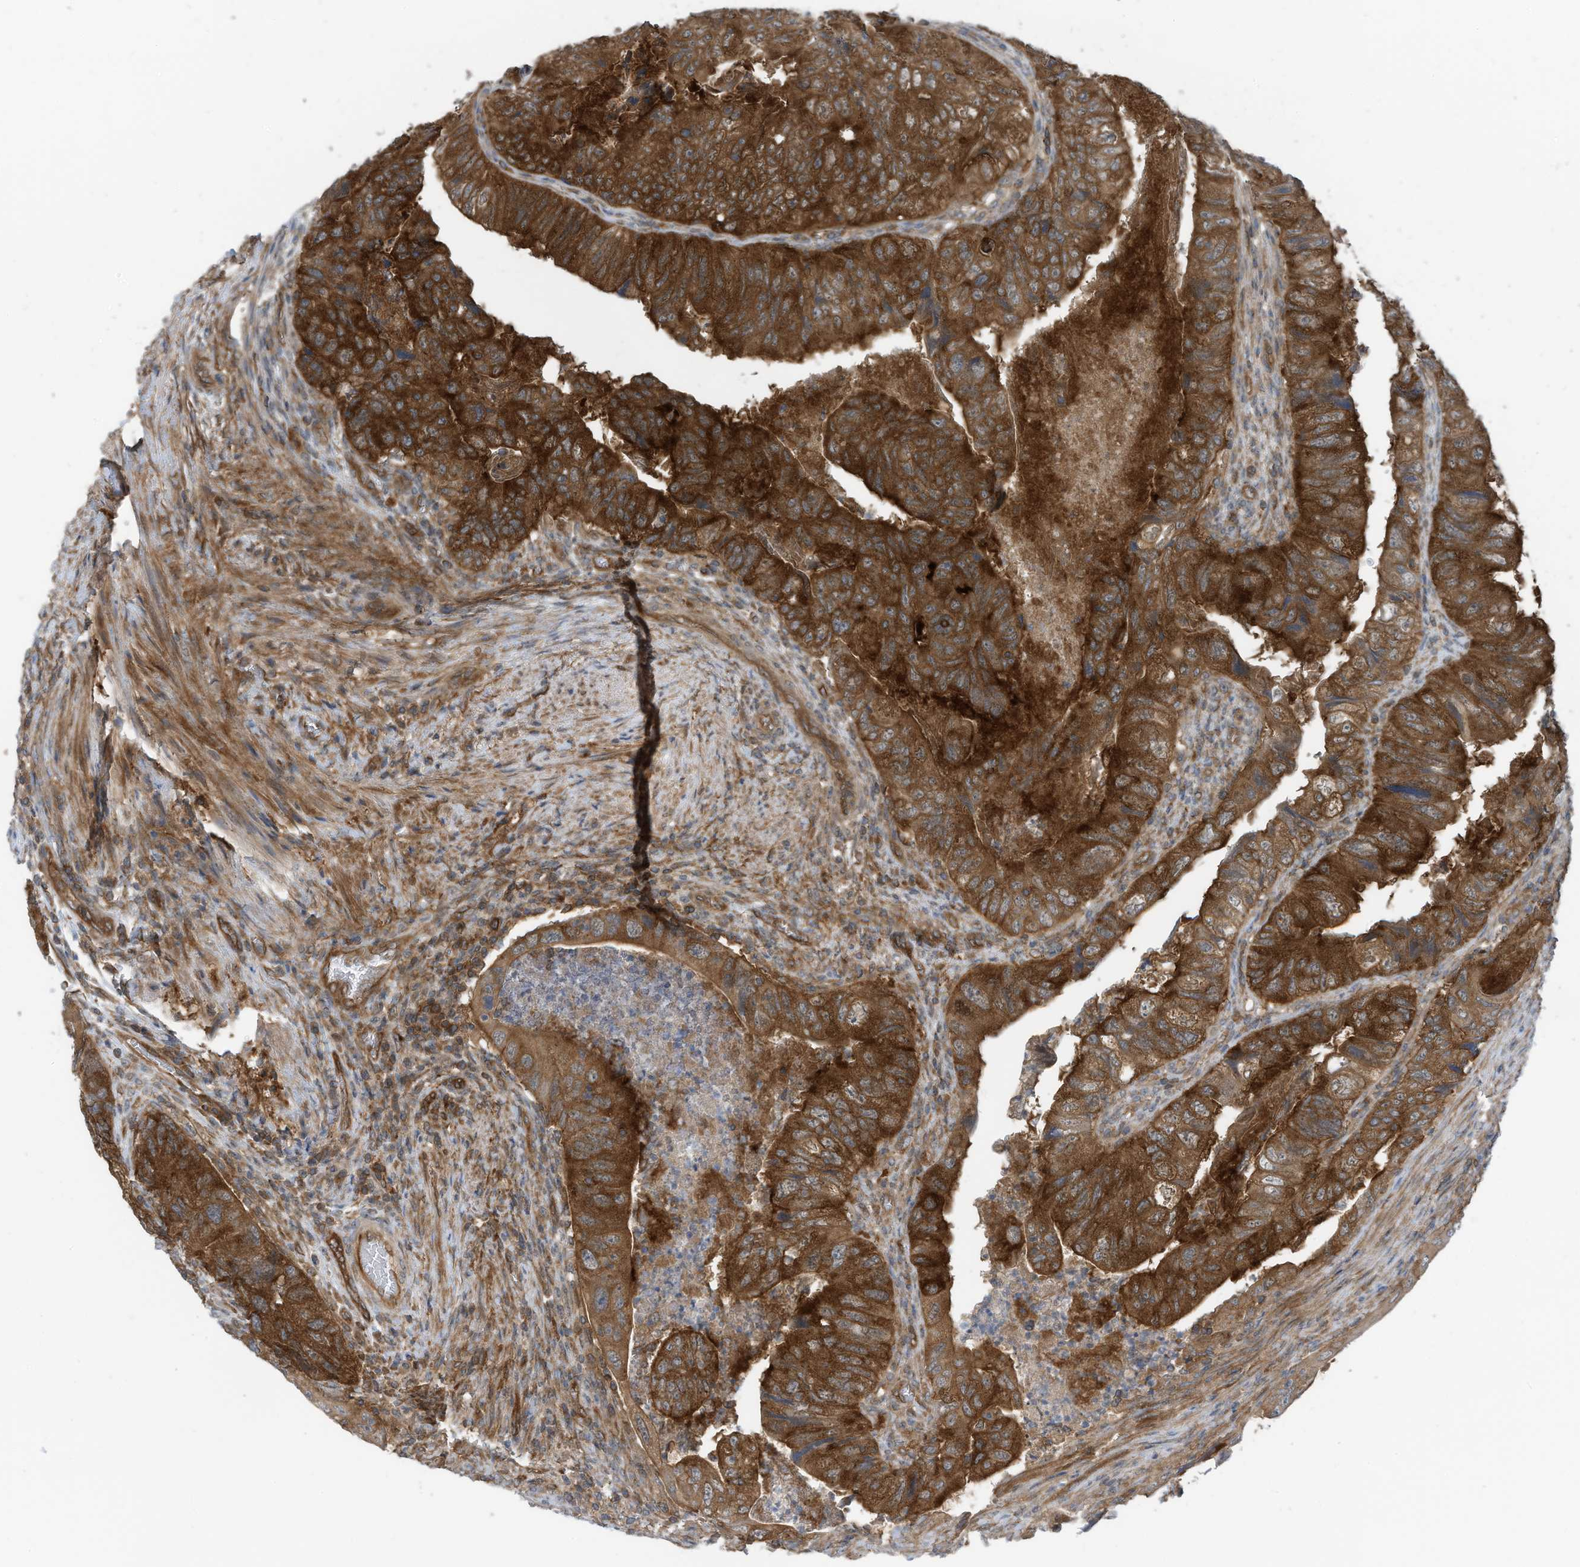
{"staining": {"intensity": "strong", "quantity": ">75%", "location": "cytoplasmic/membranous"}, "tissue": "colorectal cancer", "cell_type": "Tumor cells", "image_type": "cancer", "snomed": [{"axis": "morphology", "description": "Adenocarcinoma, NOS"}, {"axis": "topography", "description": "Rectum"}], "caption": "Protein staining by immunohistochemistry demonstrates strong cytoplasmic/membranous staining in about >75% of tumor cells in colorectal adenocarcinoma.", "gene": "REPS1", "patient": {"sex": "male", "age": 63}}